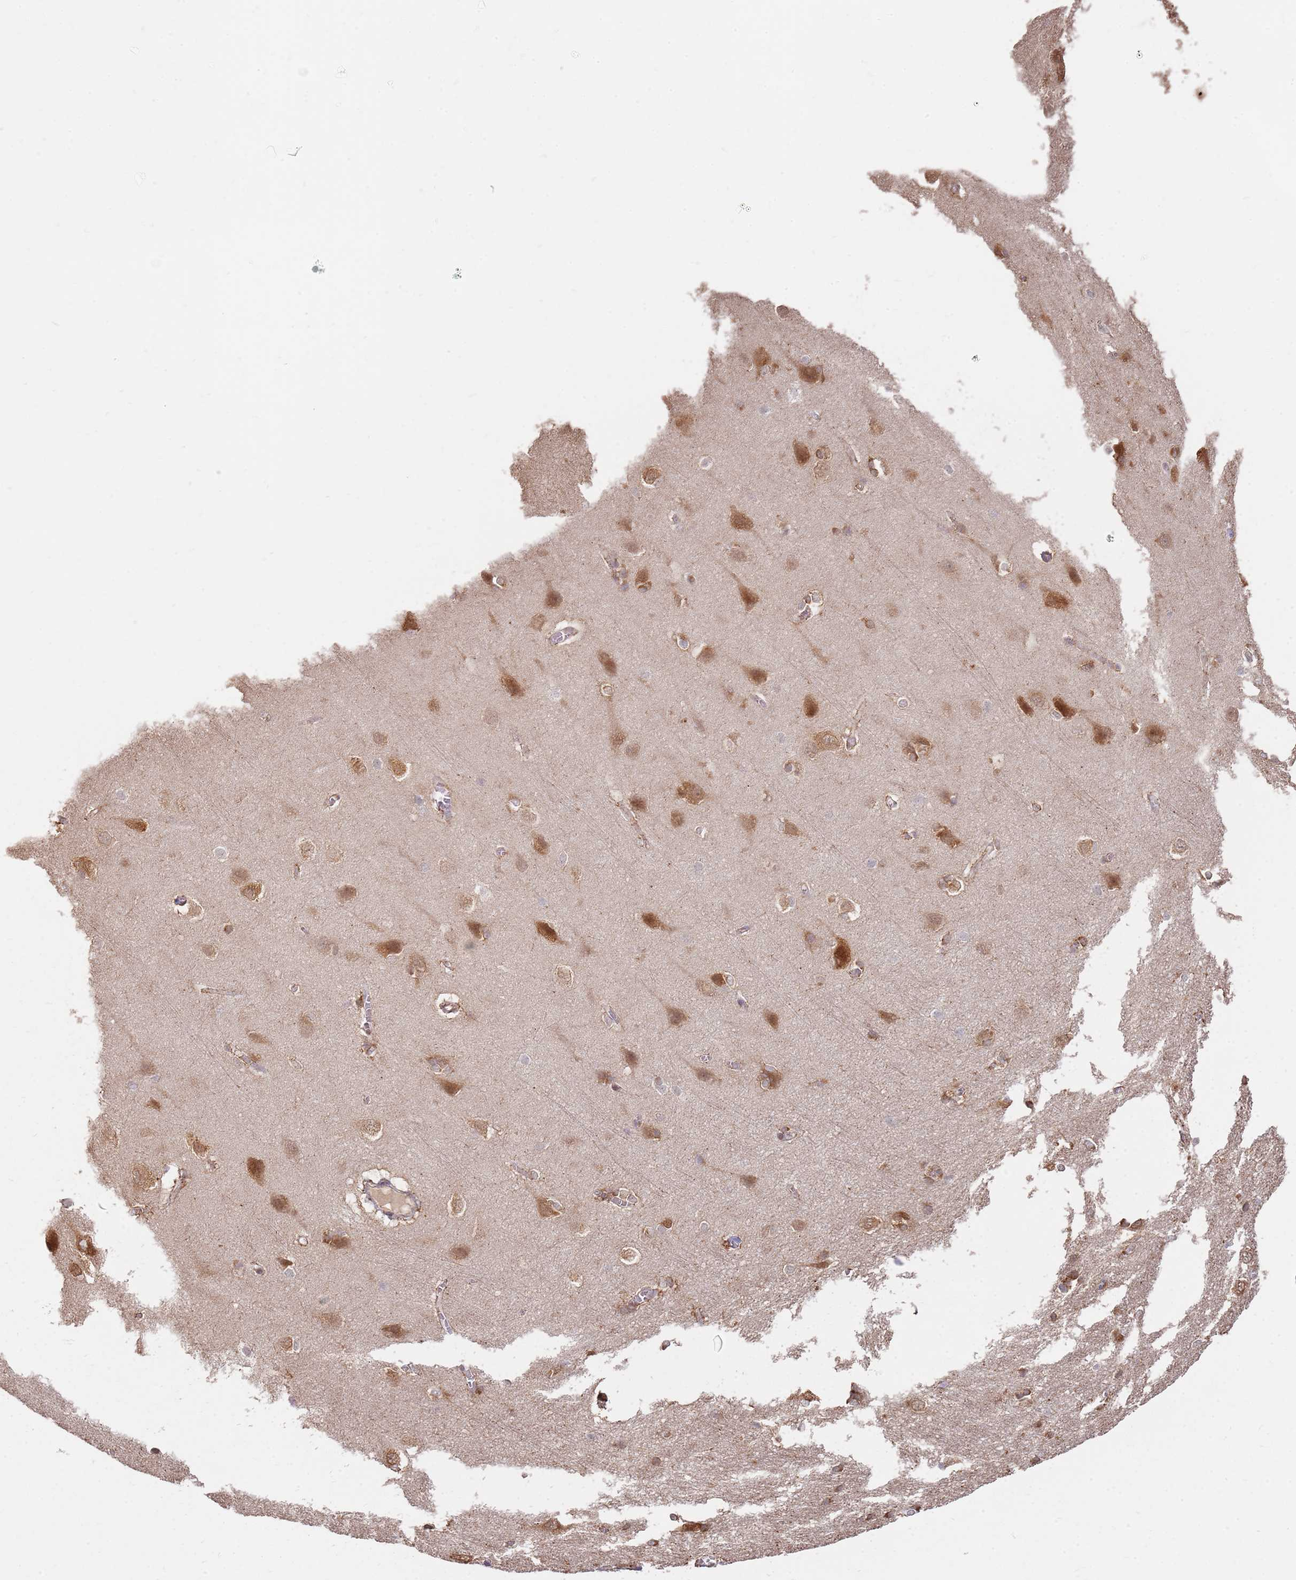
{"staining": {"intensity": "weak", "quantity": "25%-75%", "location": "cytoplasmic/membranous"}, "tissue": "cerebral cortex", "cell_type": "Endothelial cells", "image_type": "normal", "snomed": [{"axis": "morphology", "description": "Normal tissue, NOS"}, {"axis": "topography", "description": "Cerebral cortex"}], "caption": "Cerebral cortex stained with DAB IHC exhibits low levels of weak cytoplasmic/membranous positivity in about 25%-75% of endothelial cells.", "gene": "MPEG1", "patient": {"sex": "male", "age": 37}}